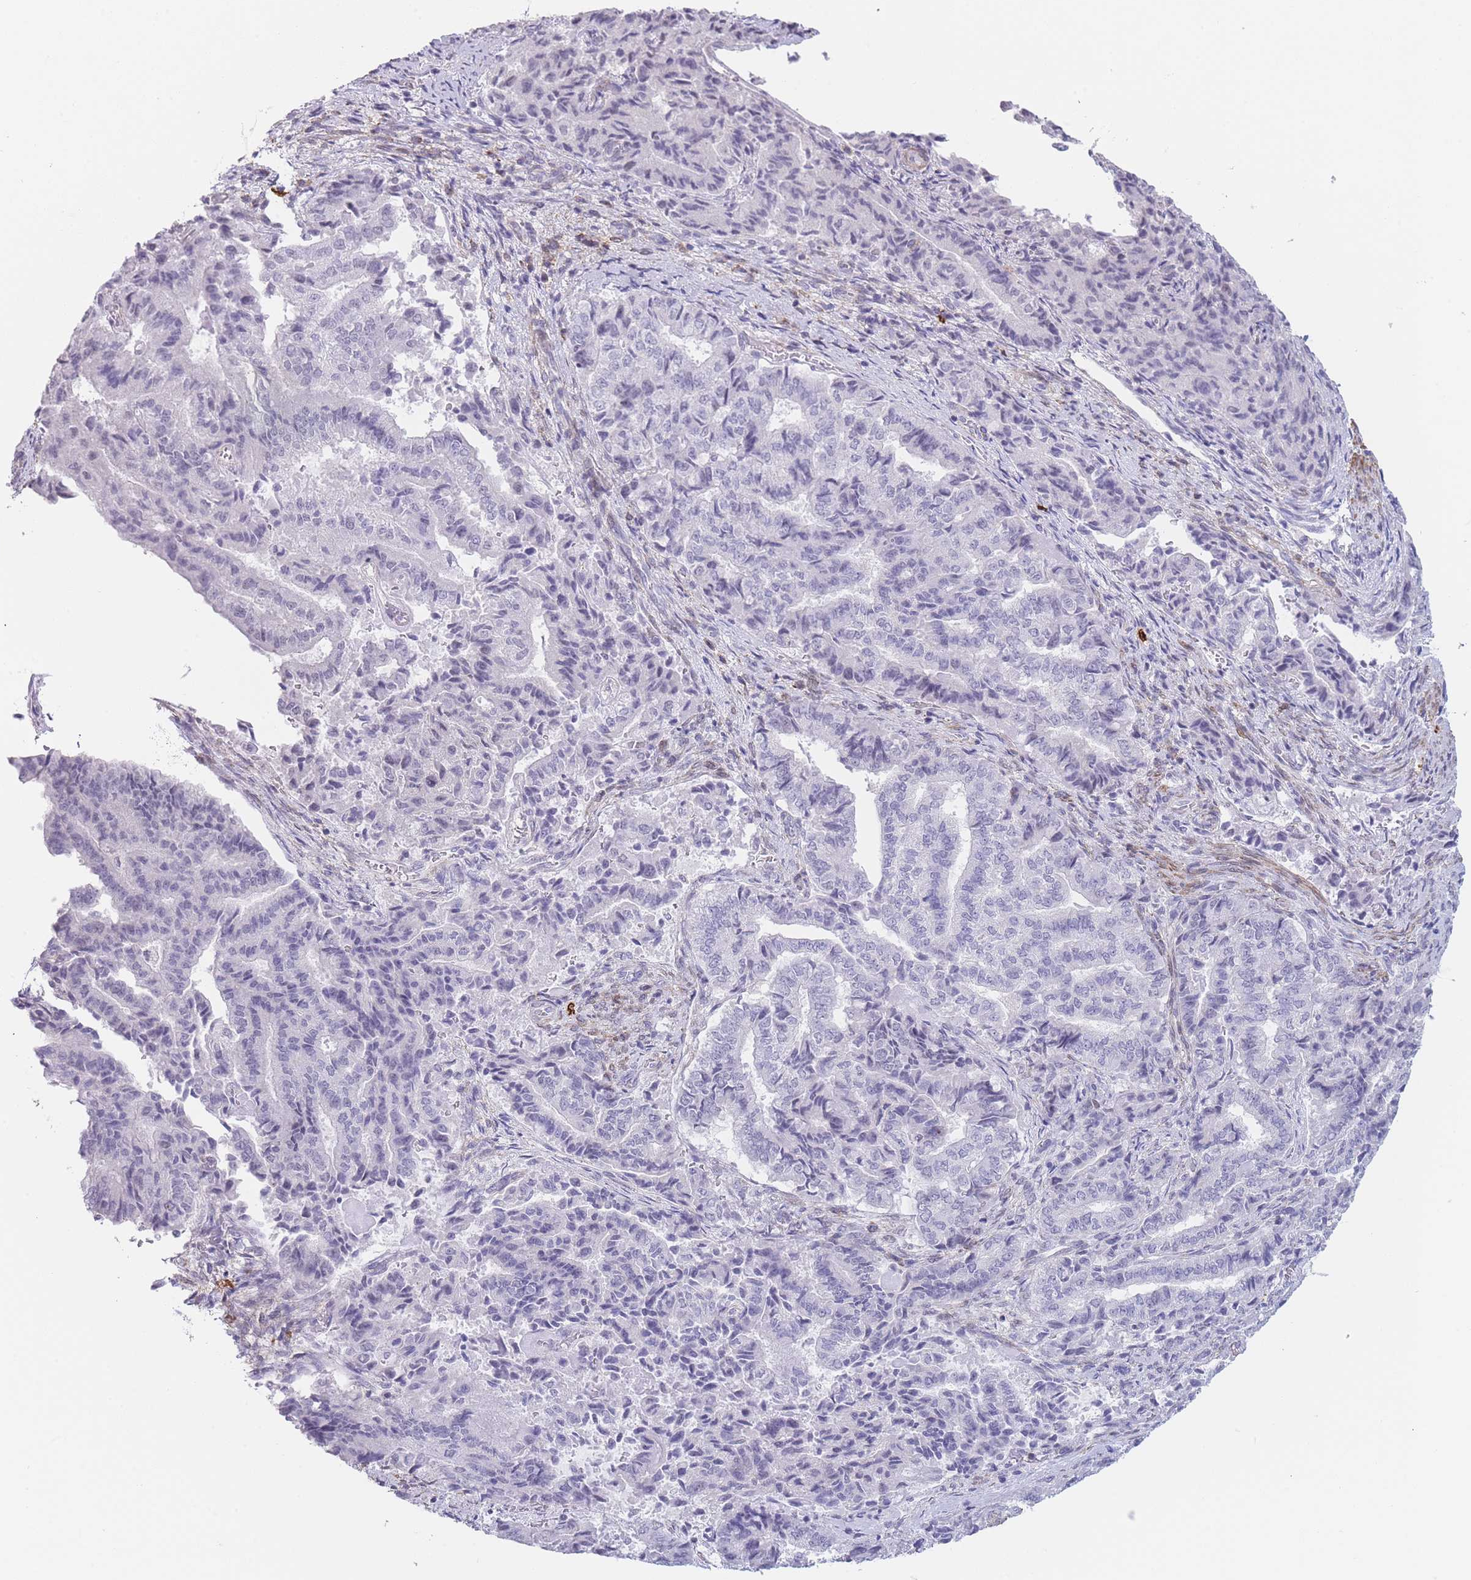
{"staining": {"intensity": "negative", "quantity": "none", "location": "none"}, "tissue": "endometrial cancer", "cell_type": "Tumor cells", "image_type": "cancer", "snomed": [{"axis": "morphology", "description": "Adenocarcinoma, NOS"}, {"axis": "topography", "description": "Endometrium"}], "caption": "Endometrial adenocarcinoma was stained to show a protein in brown. There is no significant positivity in tumor cells. (Brightfield microscopy of DAB immunohistochemistry at high magnification).", "gene": "ASAP3", "patient": {"sex": "female", "age": 80}}